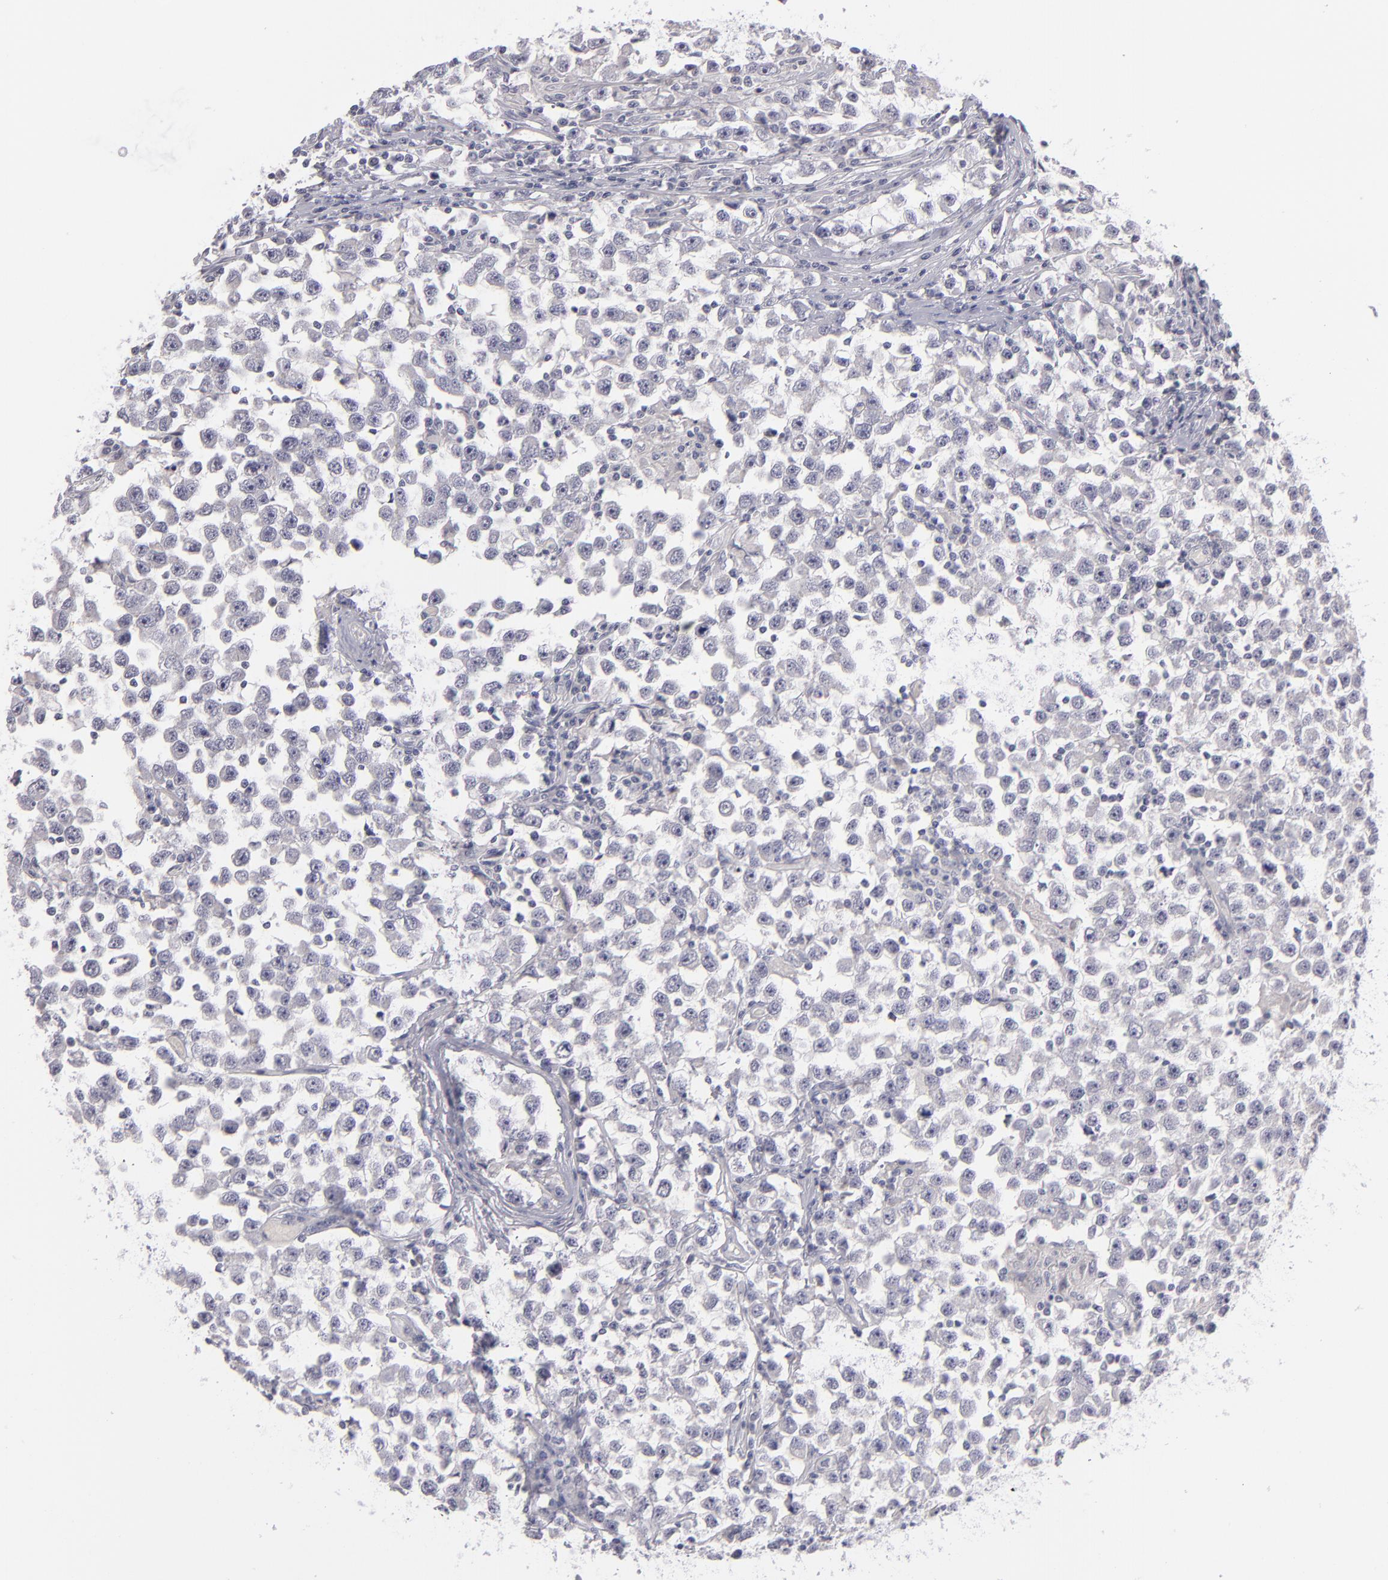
{"staining": {"intensity": "negative", "quantity": "none", "location": "none"}, "tissue": "testis cancer", "cell_type": "Tumor cells", "image_type": "cancer", "snomed": [{"axis": "morphology", "description": "Seminoma, NOS"}, {"axis": "topography", "description": "Testis"}], "caption": "IHC histopathology image of neoplastic tissue: human testis seminoma stained with DAB (3,3'-diaminobenzidine) reveals no significant protein positivity in tumor cells.", "gene": "ITGB4", "patient": {"sex": "male", "age": 33}}